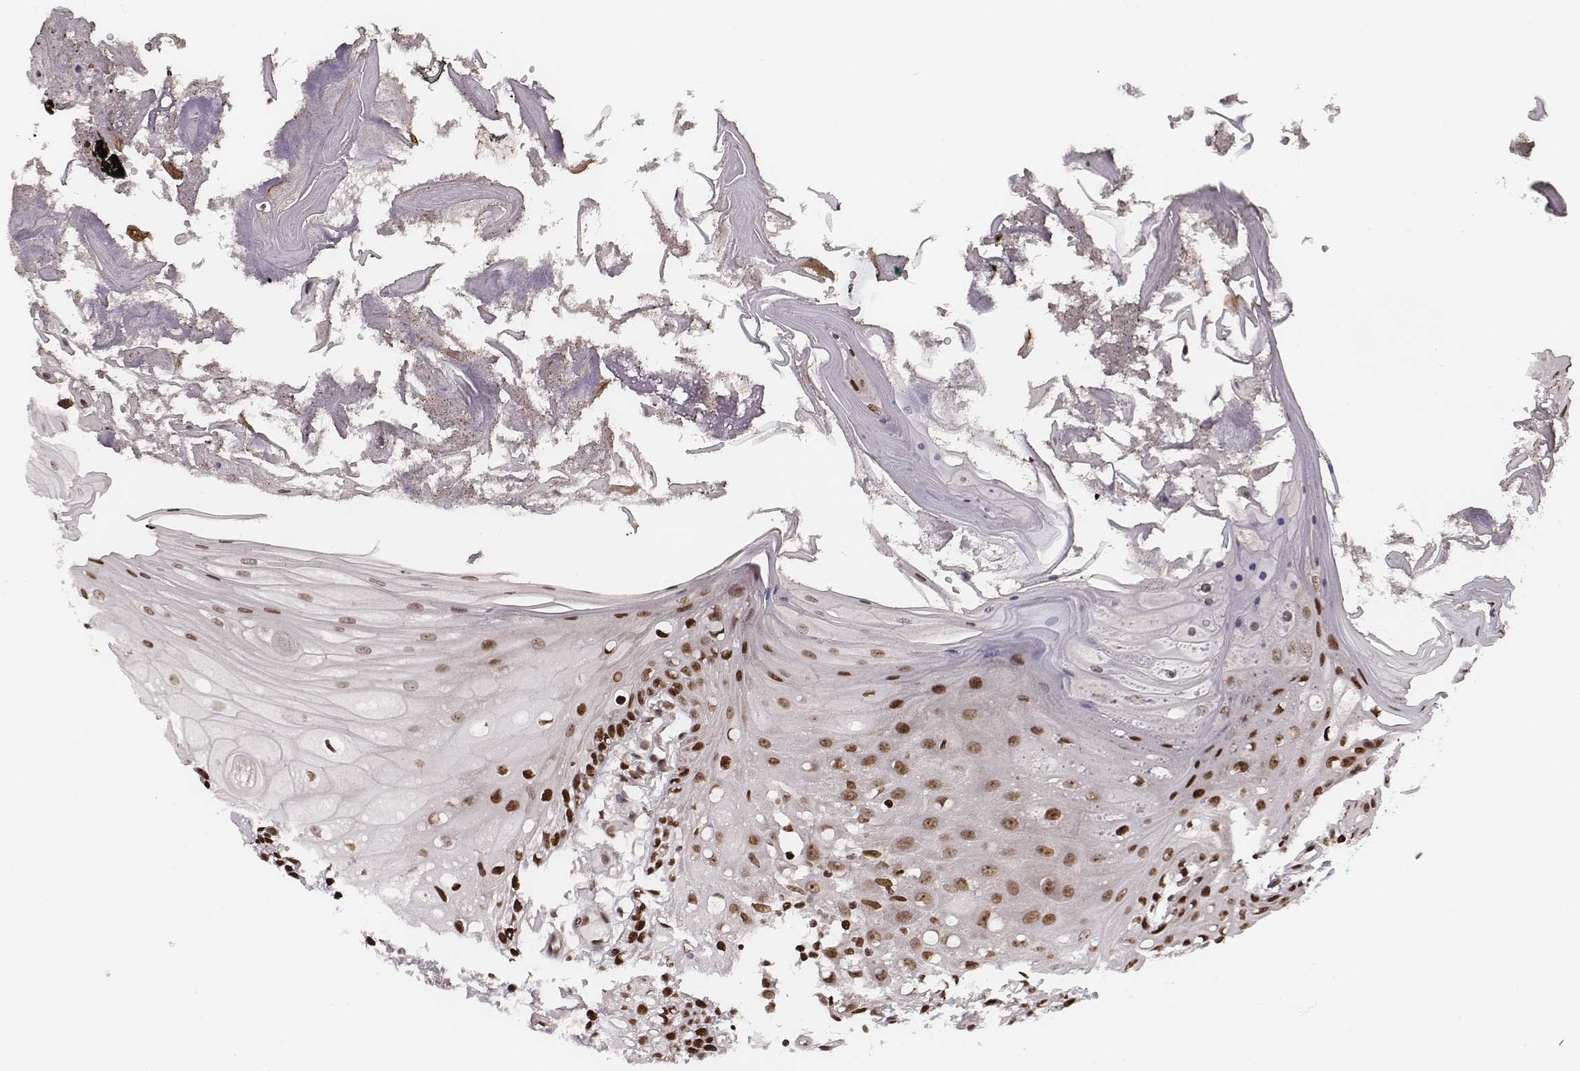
{"staining": {"intensity": "moderate", "quantity": ">75%", "location": "nuclear"}, "tissue": "oral mucosa", "cell_type": "Squamous epithelial cells", "image_type": "normal", "snomed": [{"axis": "morphology", "description": "Normal tissue, NOS"}, {"axis": "morphology", "description": "Squamous cell carcinoma, NOS"}, {"axis": "topography", "description": "Oral tissue"}, {"axis": "topography", "description": "Head-Neck"}], "caption": "High-power microscopy captured an immunohistochemistry (IHC) image of benign oral mucosa, revealing moderate nuclear positivity in about >75% of squamous epithelial cells.", "gene": "VRK3", "patient": {"sex": "male", "age": 69}}